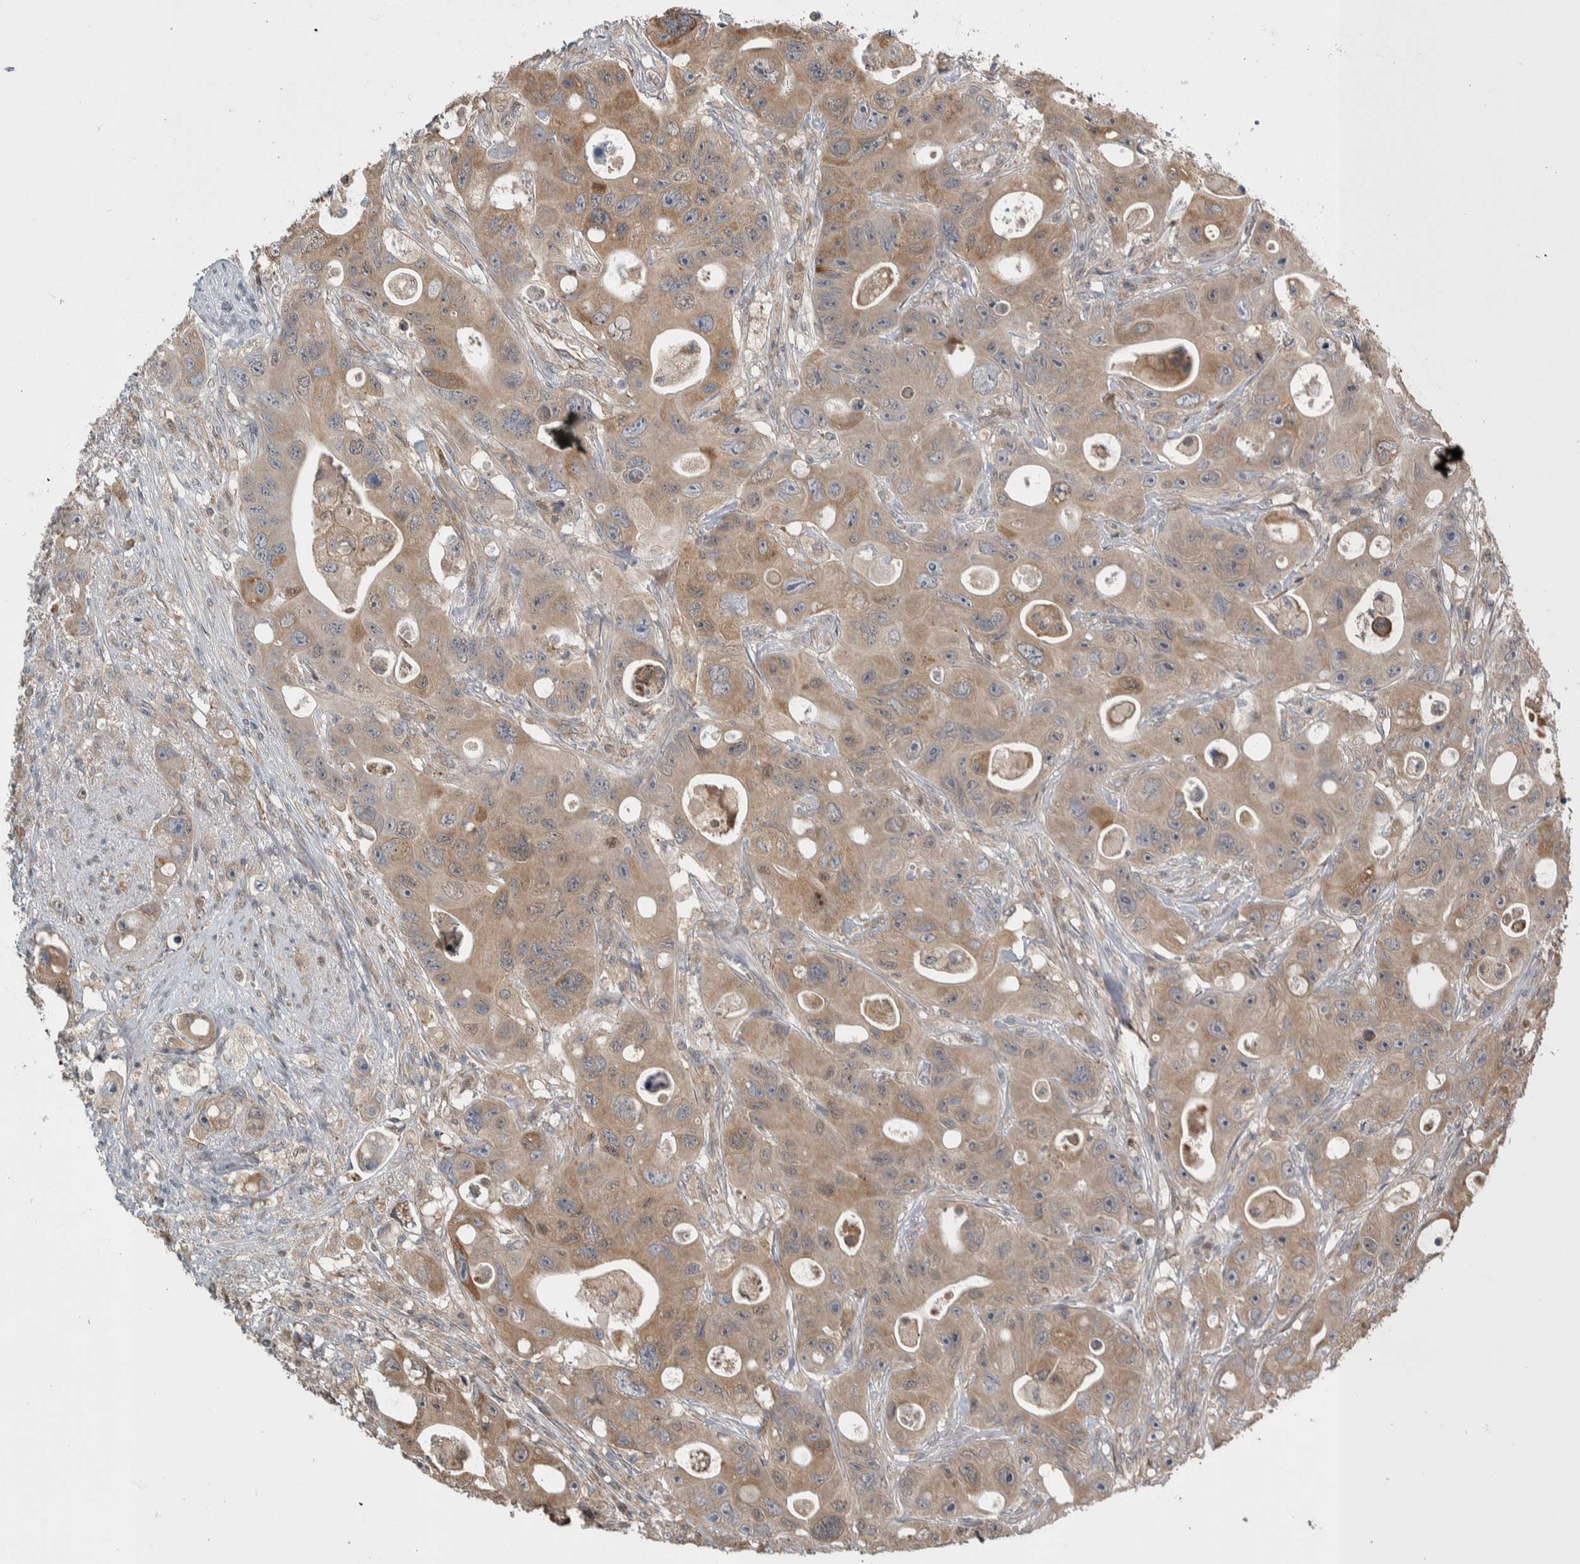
{"staining": {"intensity": "weak", "quantity": ">75%", "location": "cytoplasmic/membranous"}, "tissue": "colorectal cancer", "cell_type": "Tumor cells", "image_type": "cancer", "snomed": [{"axis": "morphology", "description": "Adenocarcinoma, NOS"}, {"axis": "topography", "description": "Colon"}], "caption": "Protein staining of colorectal adenocarcinoma tissue exhibits weak cytoplasmic/membranous expression in approximately >75% of tumor cells. (Brightfield microscopy of DAB IHC at high magnification).", "gene": "PRDM4", "patient": {"sex": "female", "age": 46}}